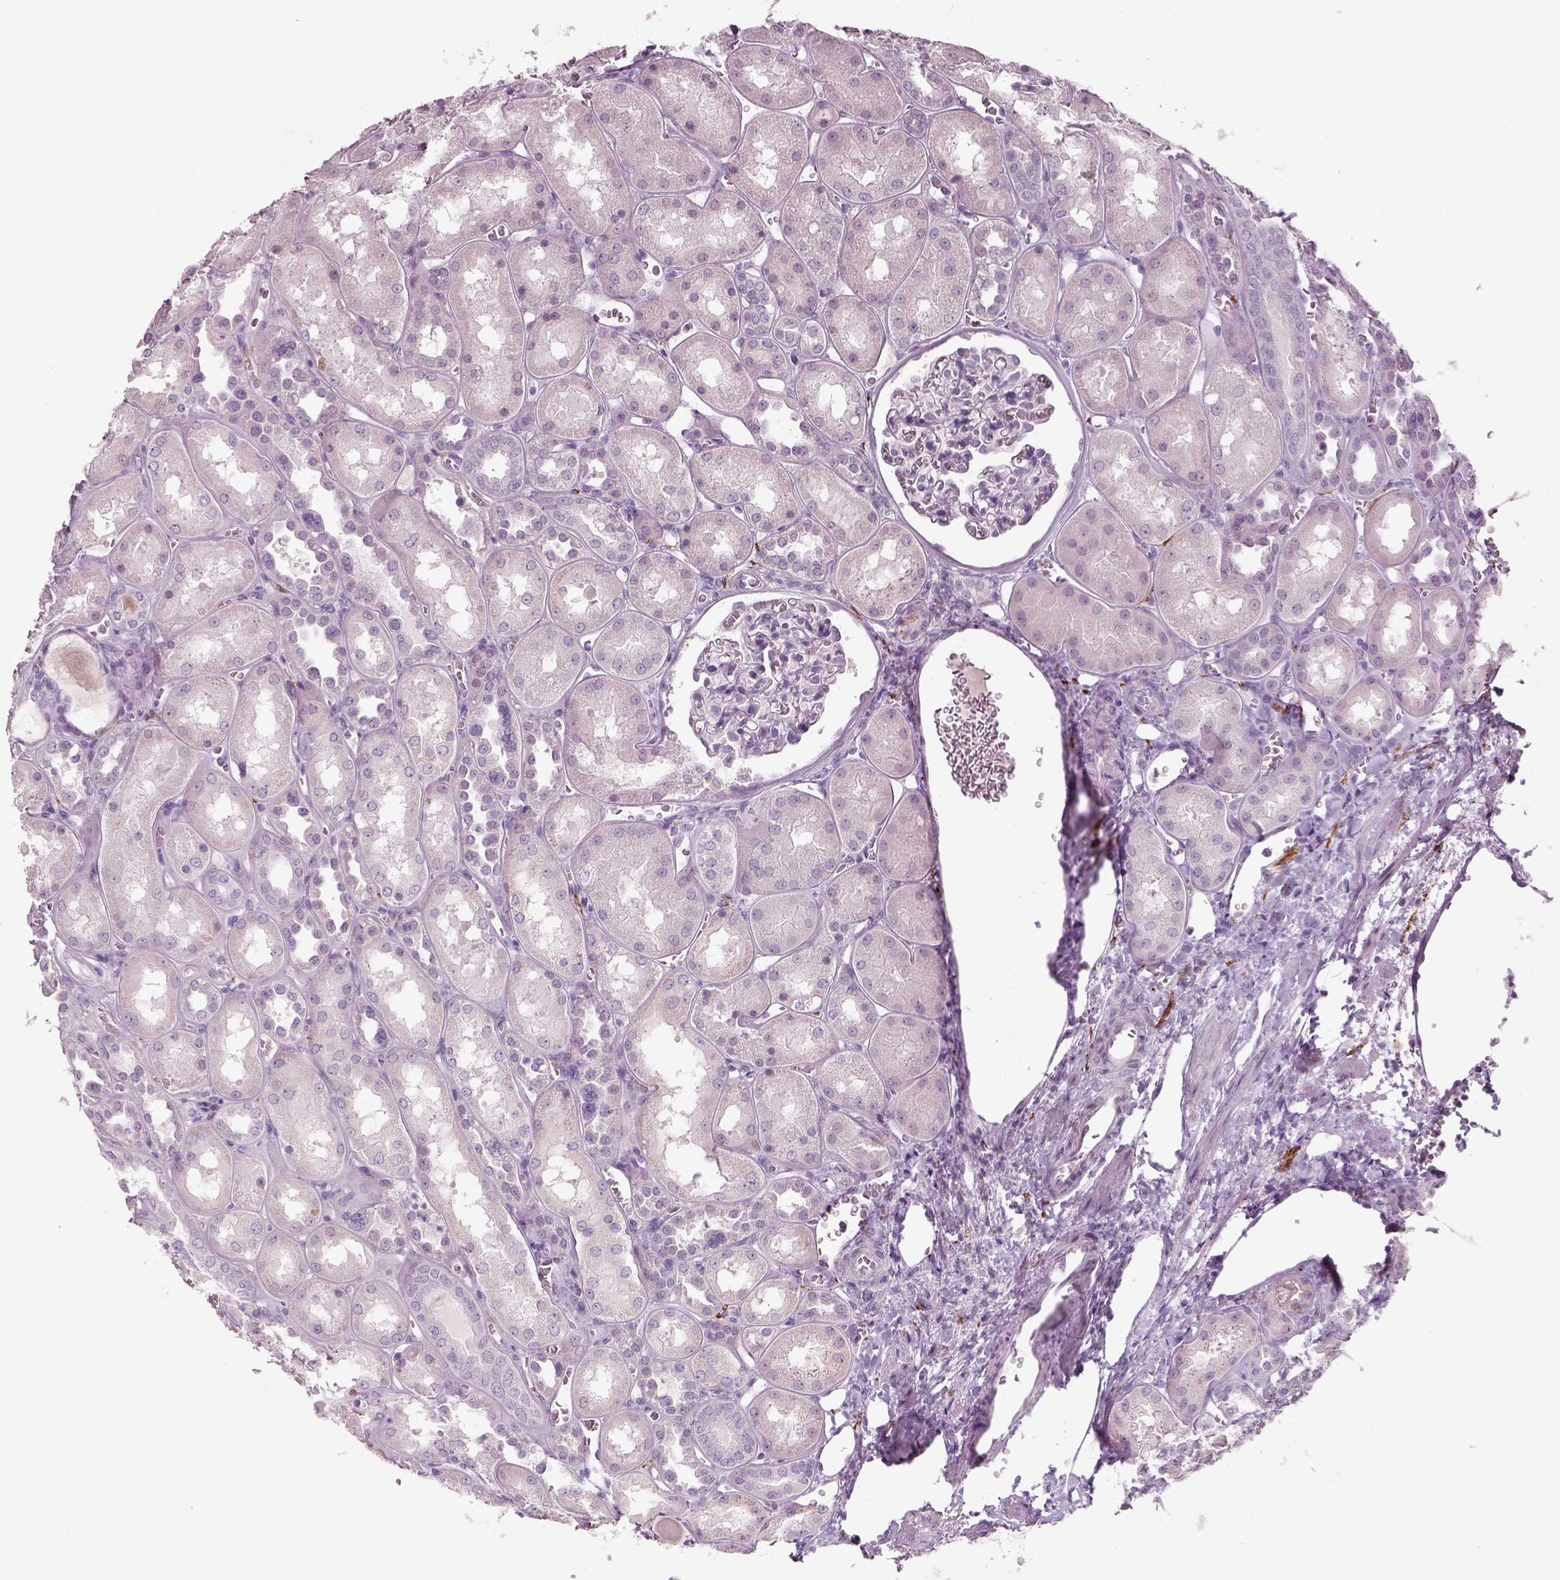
{"staining": {"intensity": "negative", "quantity": "none", "location": "none"}, "tissue": "kidney", "cell_type": "Cells in glomeruli", "image_type": "normal", "snomed": [{"axis": "morphology", "description": "Normal tissue, NOS"}, {"axis": "topography", "description": "Kidney"}], "caption": "Immunohistochemistry micrograph of benign kidney: kidney stained with DAB (3,3'-diaminobenzidine) exhibits no significant protein positivity in cells in glomeruli. (DAB immunohistochemistry (IHC) visualized using brightfield microscopy, high magnification).", "gene": "SLC6A2", "patient": {"sex": "male", "age": 73}}